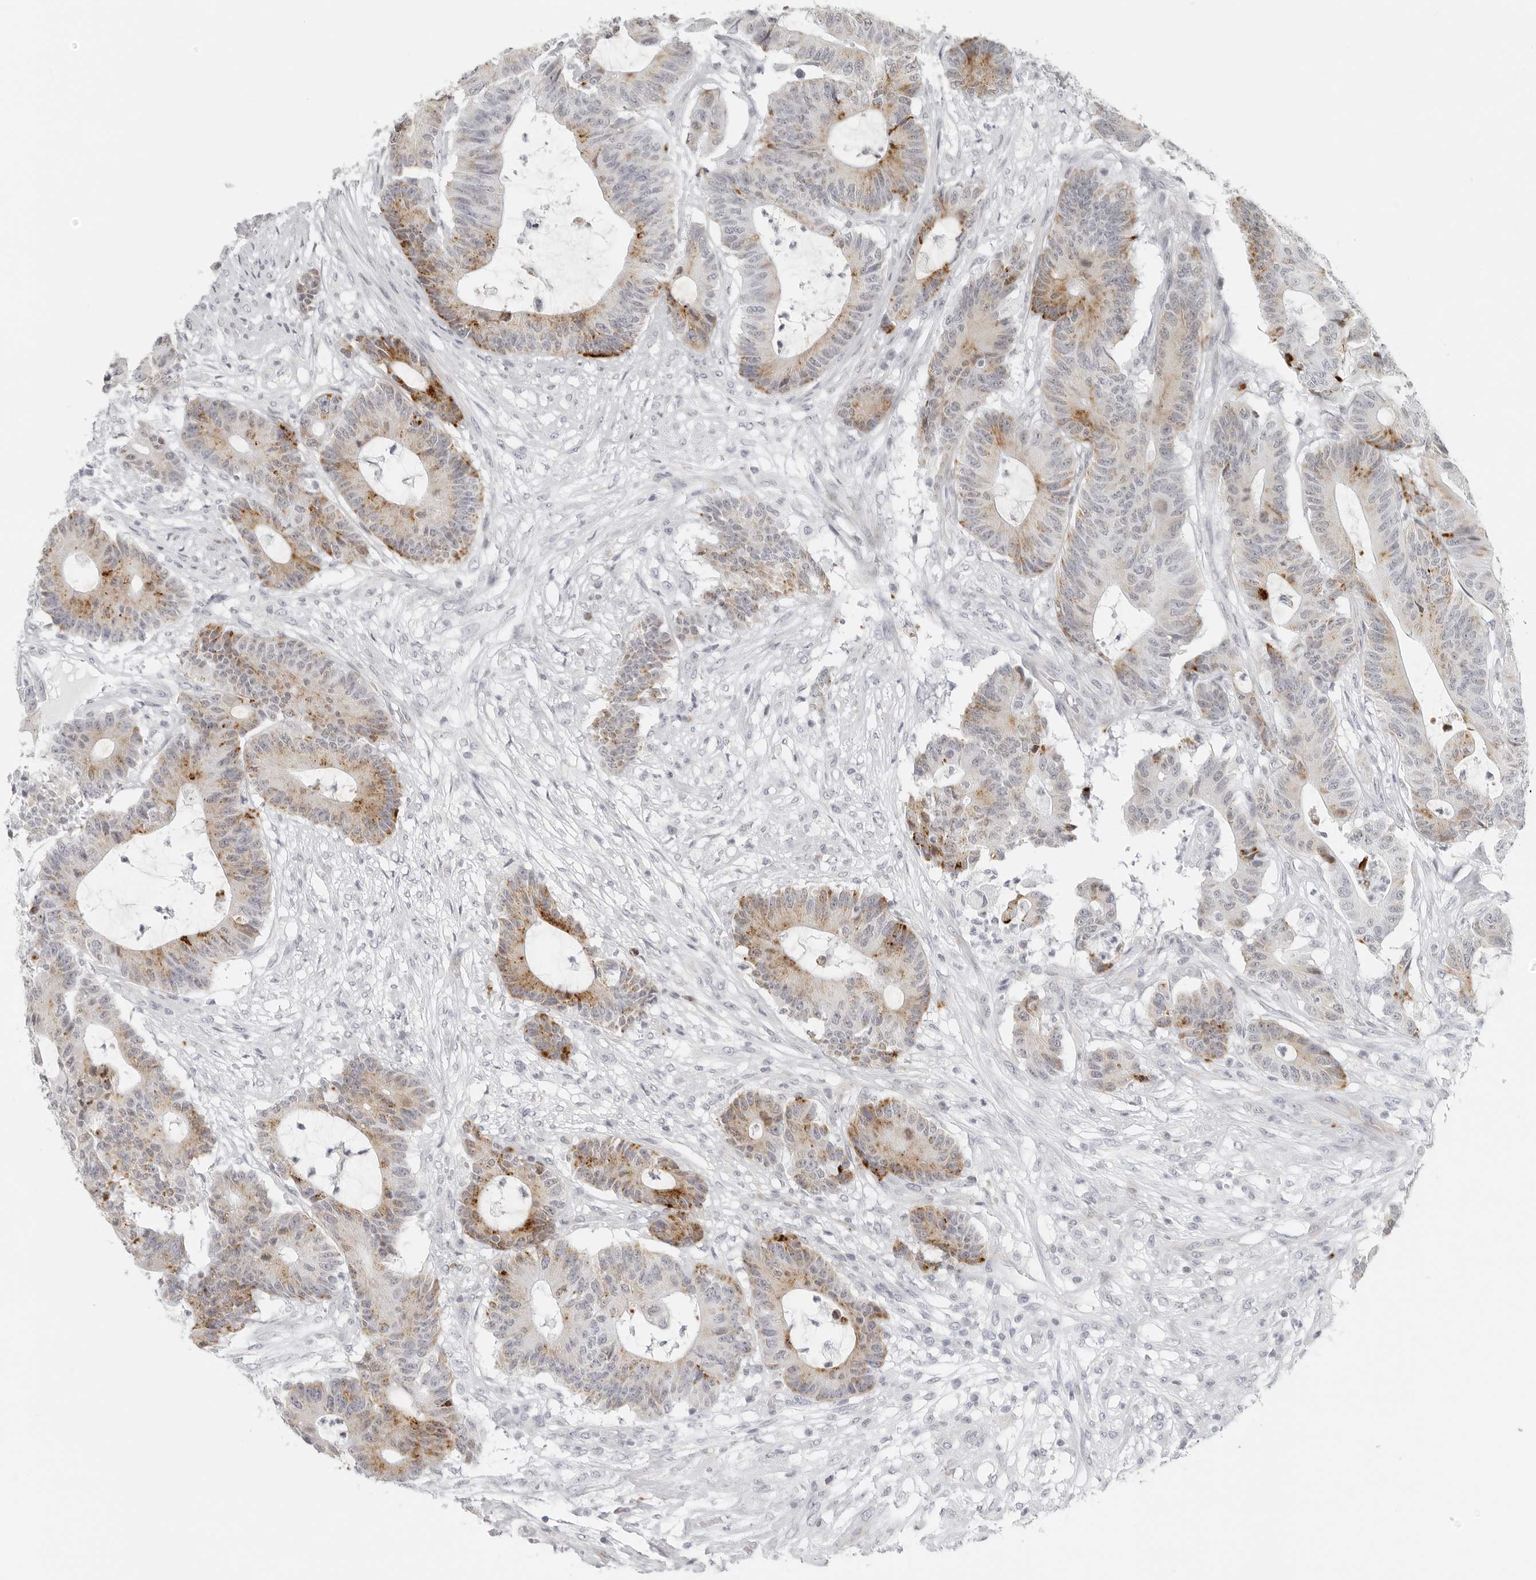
{"staining": {"intensity": "moderate", "quantity": "25%-75%", "location": "cytoplasmic/membranous"}, "tissue": "colorectal cancer", "cell_type": "Tumor cells", "image_type": "cancer", "snomed": [{"axis": "morphology", "description": "Adenocarcinoma, NOS"}, {"axis": "topography", "description": "Colon"}], "caption": "Immunohistochemical staining of human colorectal adenocarcinoma demonstrates medium levels of moderate cytoplasmic/membranous protein expression in approximately 25%-75% of tumor cells. (Stains: DAB in brown, nuclei in blue, Microscopy: brightfield microscopy at high magnification).", "gene": "RPS6KC1", "patient": {"sex": "female", "age": 84}}